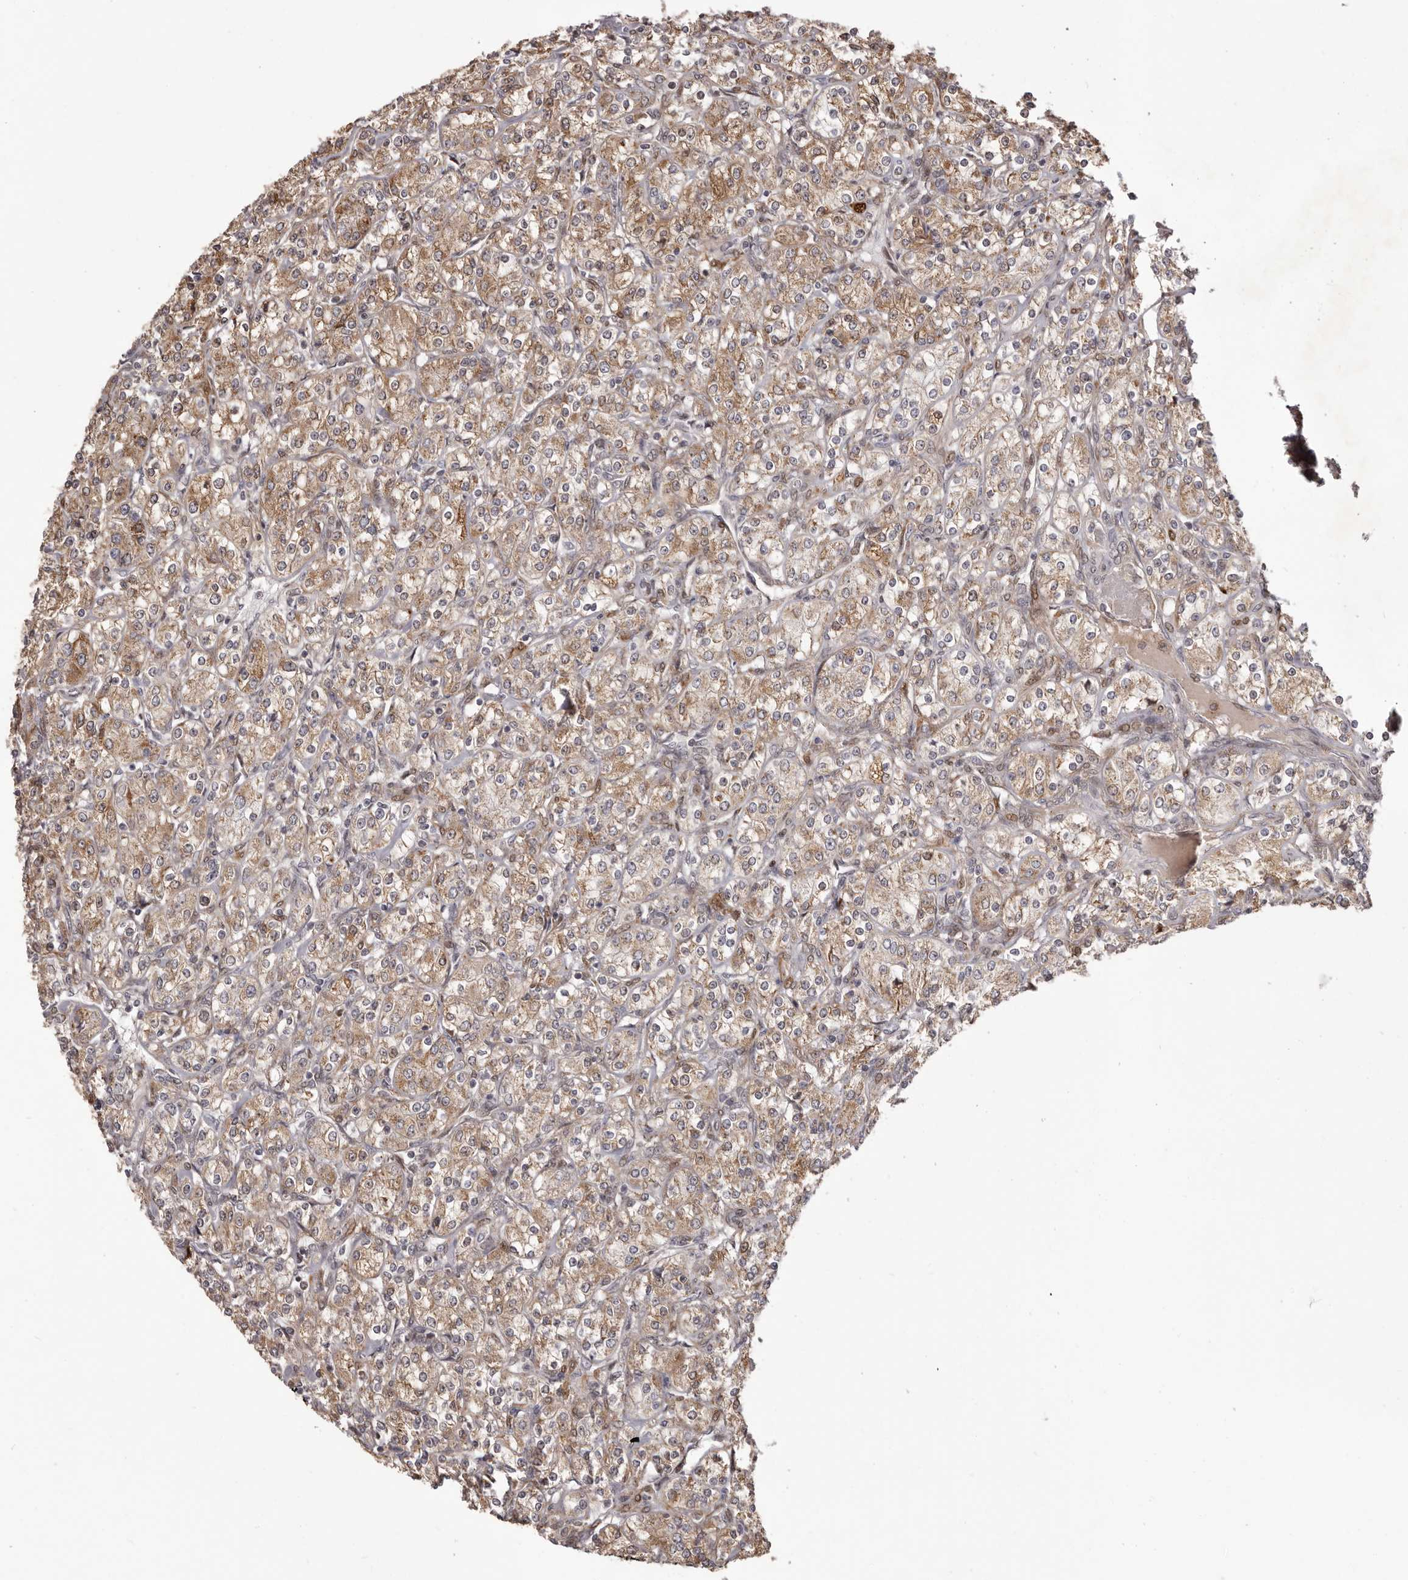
{"staining": {"intensity": "moderate", "quantity": ">75%", "location": "cytoplasmic/membranous"}, "tissue": "renal cancer", "cell_type": "Tumor cells", "image_type": "cancer", "snomed": [{"axis": "morphology", "description": "Adenocarcinoma, NOS"}, {"axis": "topography", "description": "Kidney"}], "caption": "Human renal cancer stained with a brown dye reveals moderate cytoplasmic/membranous positive positivity in approximately >75% of tumor cells.", "gene": "GFOD1", "patient": {"sex": "male", "age": 77}}